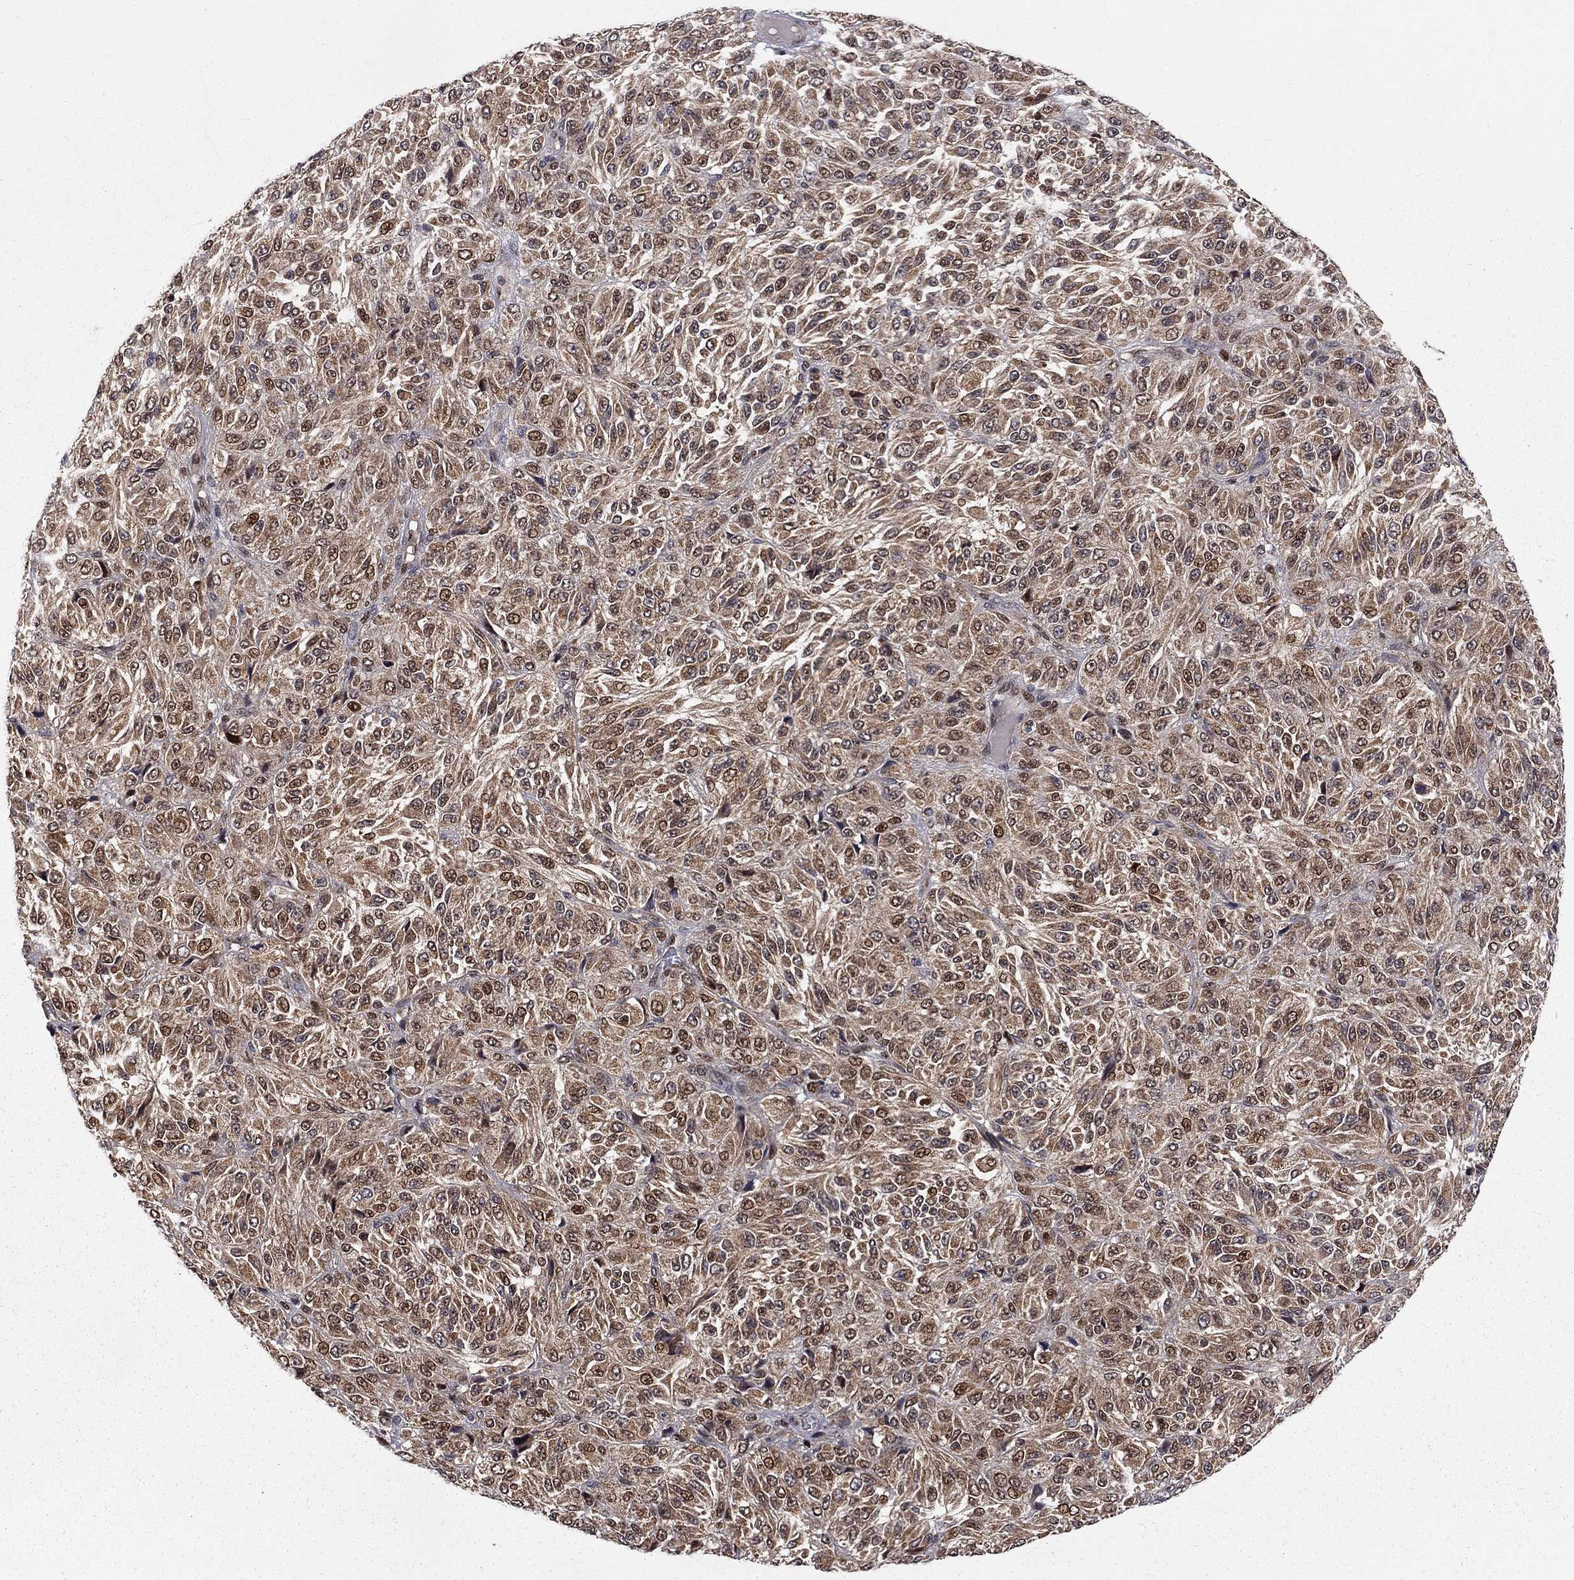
{"staining": {"intensity": "moderate", "quantity": "25%-75%", "location": "cytoplasmic/membranous,nuclear"}, "tissue": "melanoma", "cell_type": "Tumor cells", "image_type": "cancer", "snomed": [{"axis": "morphology", "description": "Malignant melanoma, Metastatic site"}, {"axis": "topography", "description": "Brain"}], "caption": "Melanoma stained for a protein (brown) displays moderate cytoplasmic/membranous and nuclear positive staining in about 25%-75% of tumor cells.", "gene": "ELOB", "patient": {"sex": "female", "age": 56}}